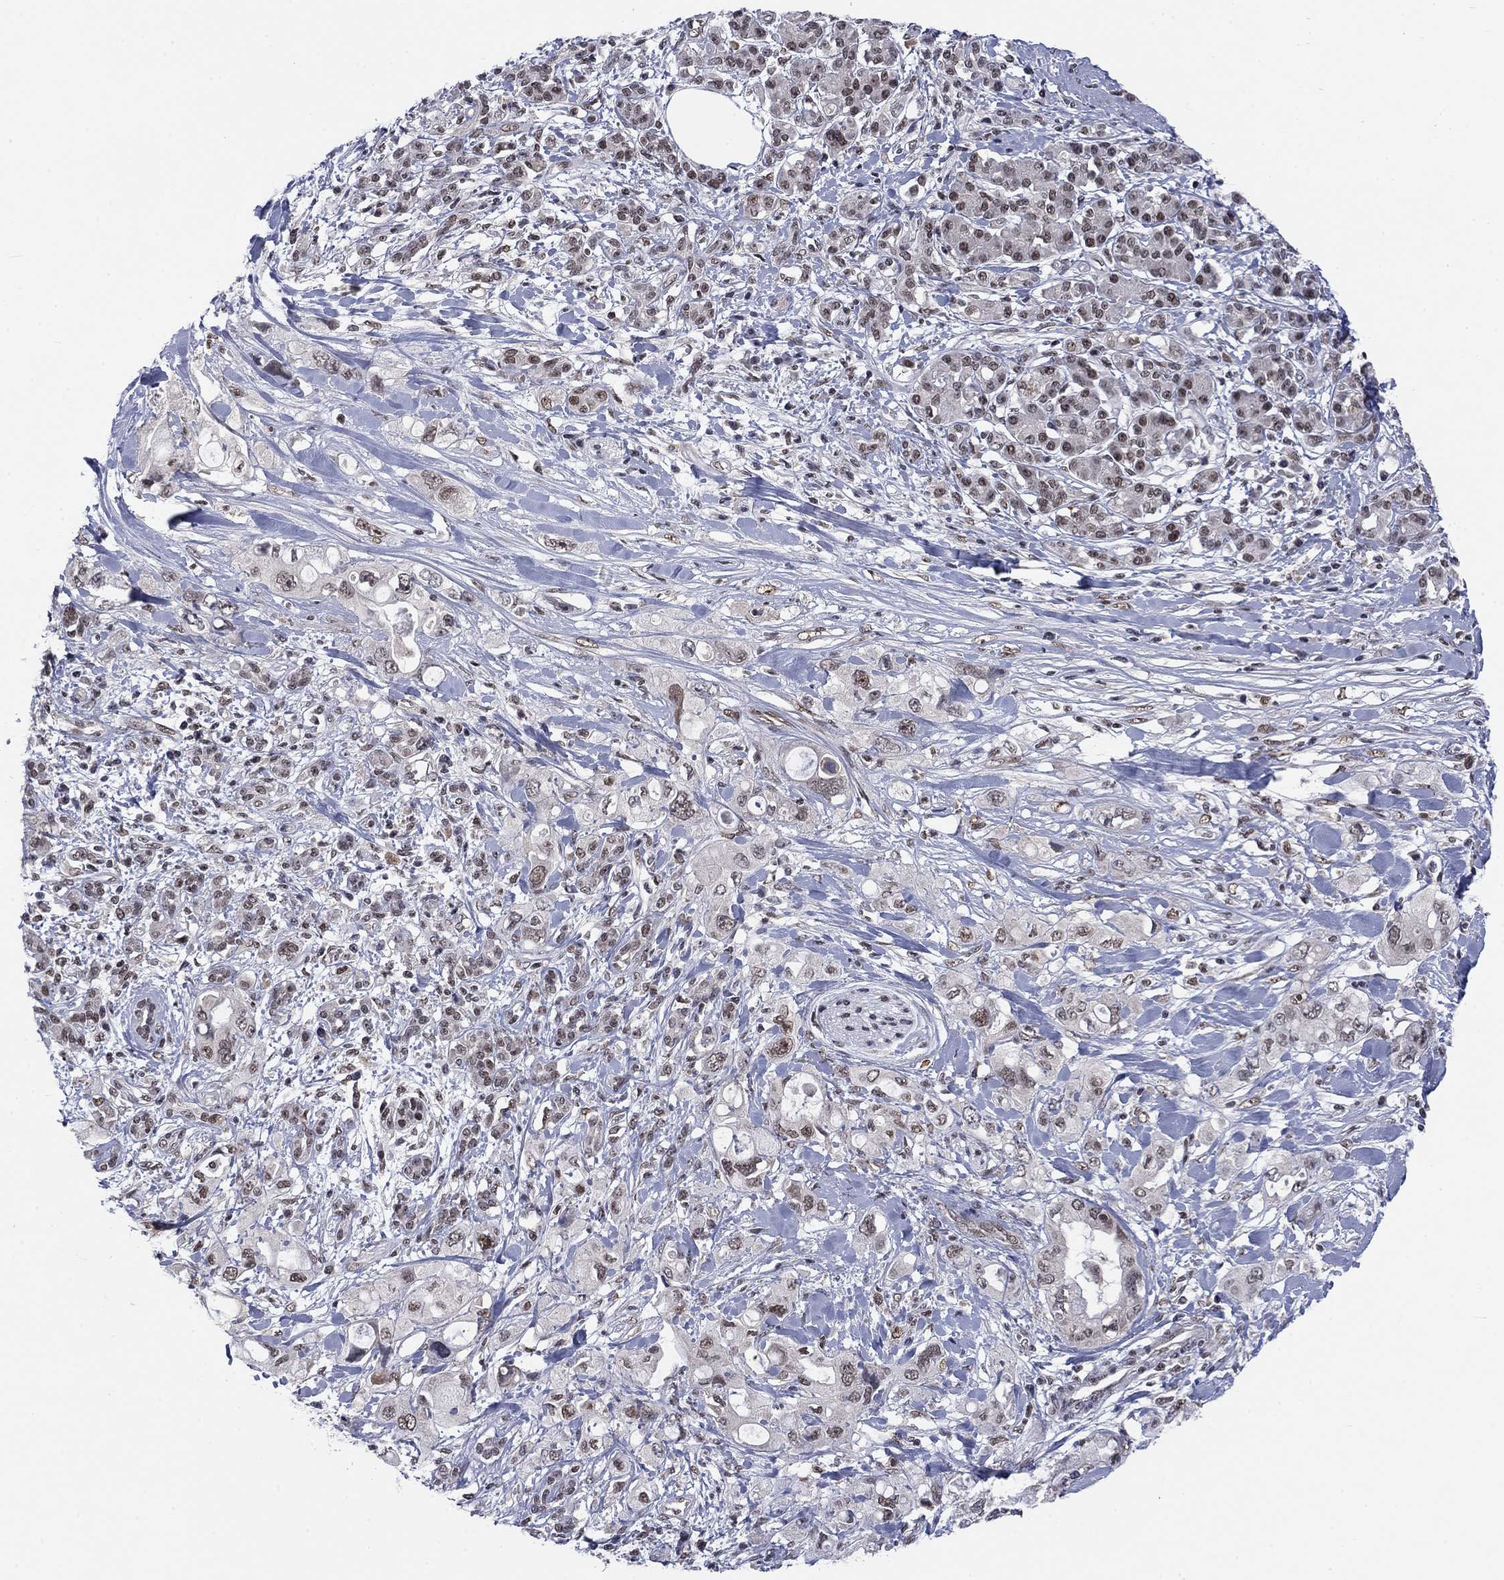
{"staining": {"intensity": "moderate", "quantity": "25%-75%", "location": "nuclear"}, "tissue": "pancreatic cancer", "cell_type": "Tumor cells", "image_type": "cancer", "snomed": [{"axis": "morphology", "description": "Adenocarcinoma, NOS"}, {"axis": "topography", "description": "Pancreas"}], "caption": "Moderate nuclear expression is seen in approximately 25%-75% of tumor cells in pancreatic adenocarcinoma.", "gene": "FYTTD1", "patient": {"sex": "female", "age": 56}}